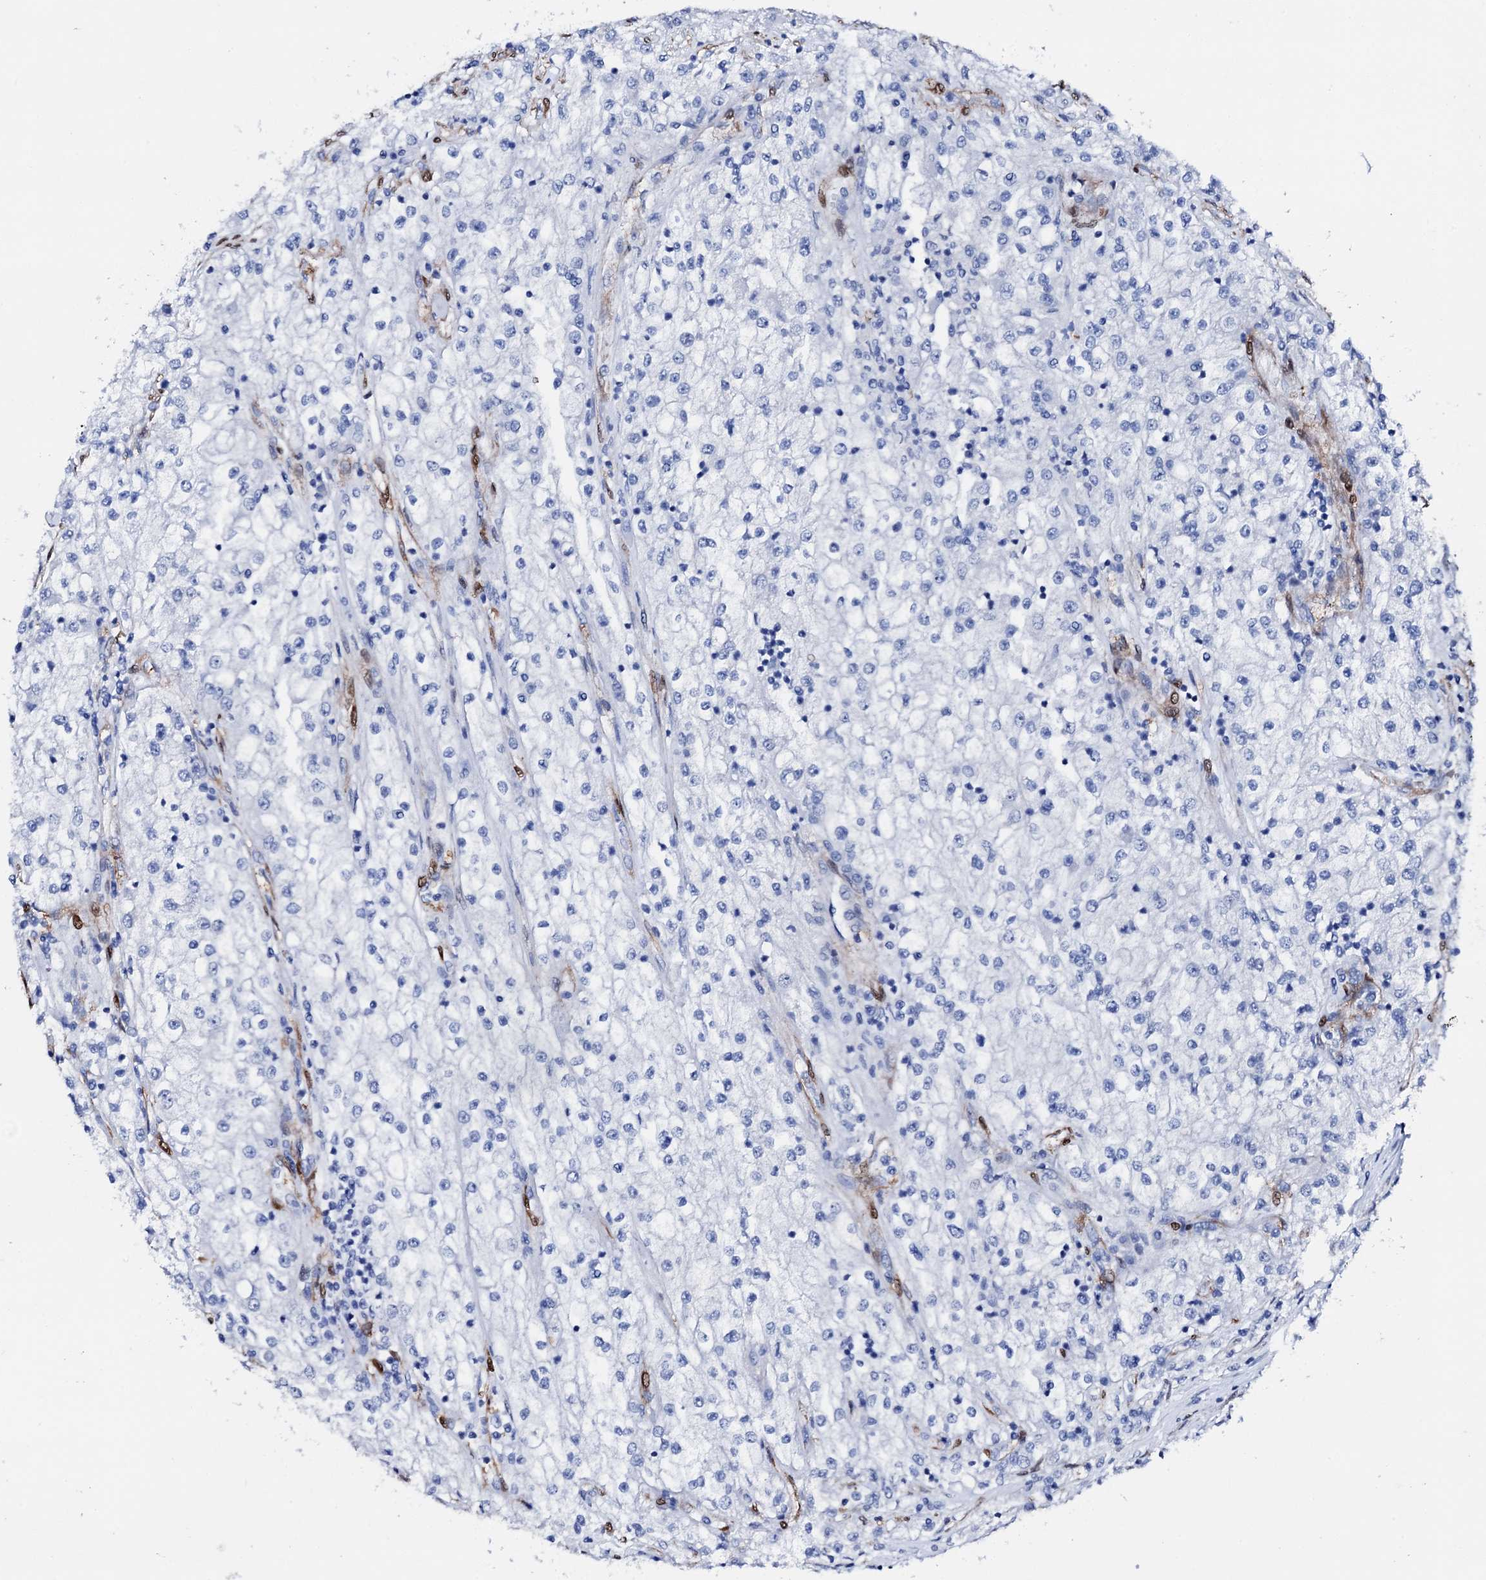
{"staining": {"intensity": "negative", "quantity": "none", "location": "none"}, "tissue": "renal cancer", "cell_type": "Tumor cells", "image_type": "cancer", "snomed": [{"axis": "morphology", "description": "Adenocarcinoma, NOS"}, {"axis": "topography", "description": "Kidney"}], "caption": "Renal cancer (adenocarcinoma) was stained to show a protein in brown. There is no significant staining in tumor cells. The staining was performed using DAB (3,3'-diaminobenzidine) to visualize the protein expression in brown, while the nuclei were stained in blue with hematoxylin (Magnification: 20x).", "gene": "NRIP2", "patient": {"sex": "female", "age": 52}}